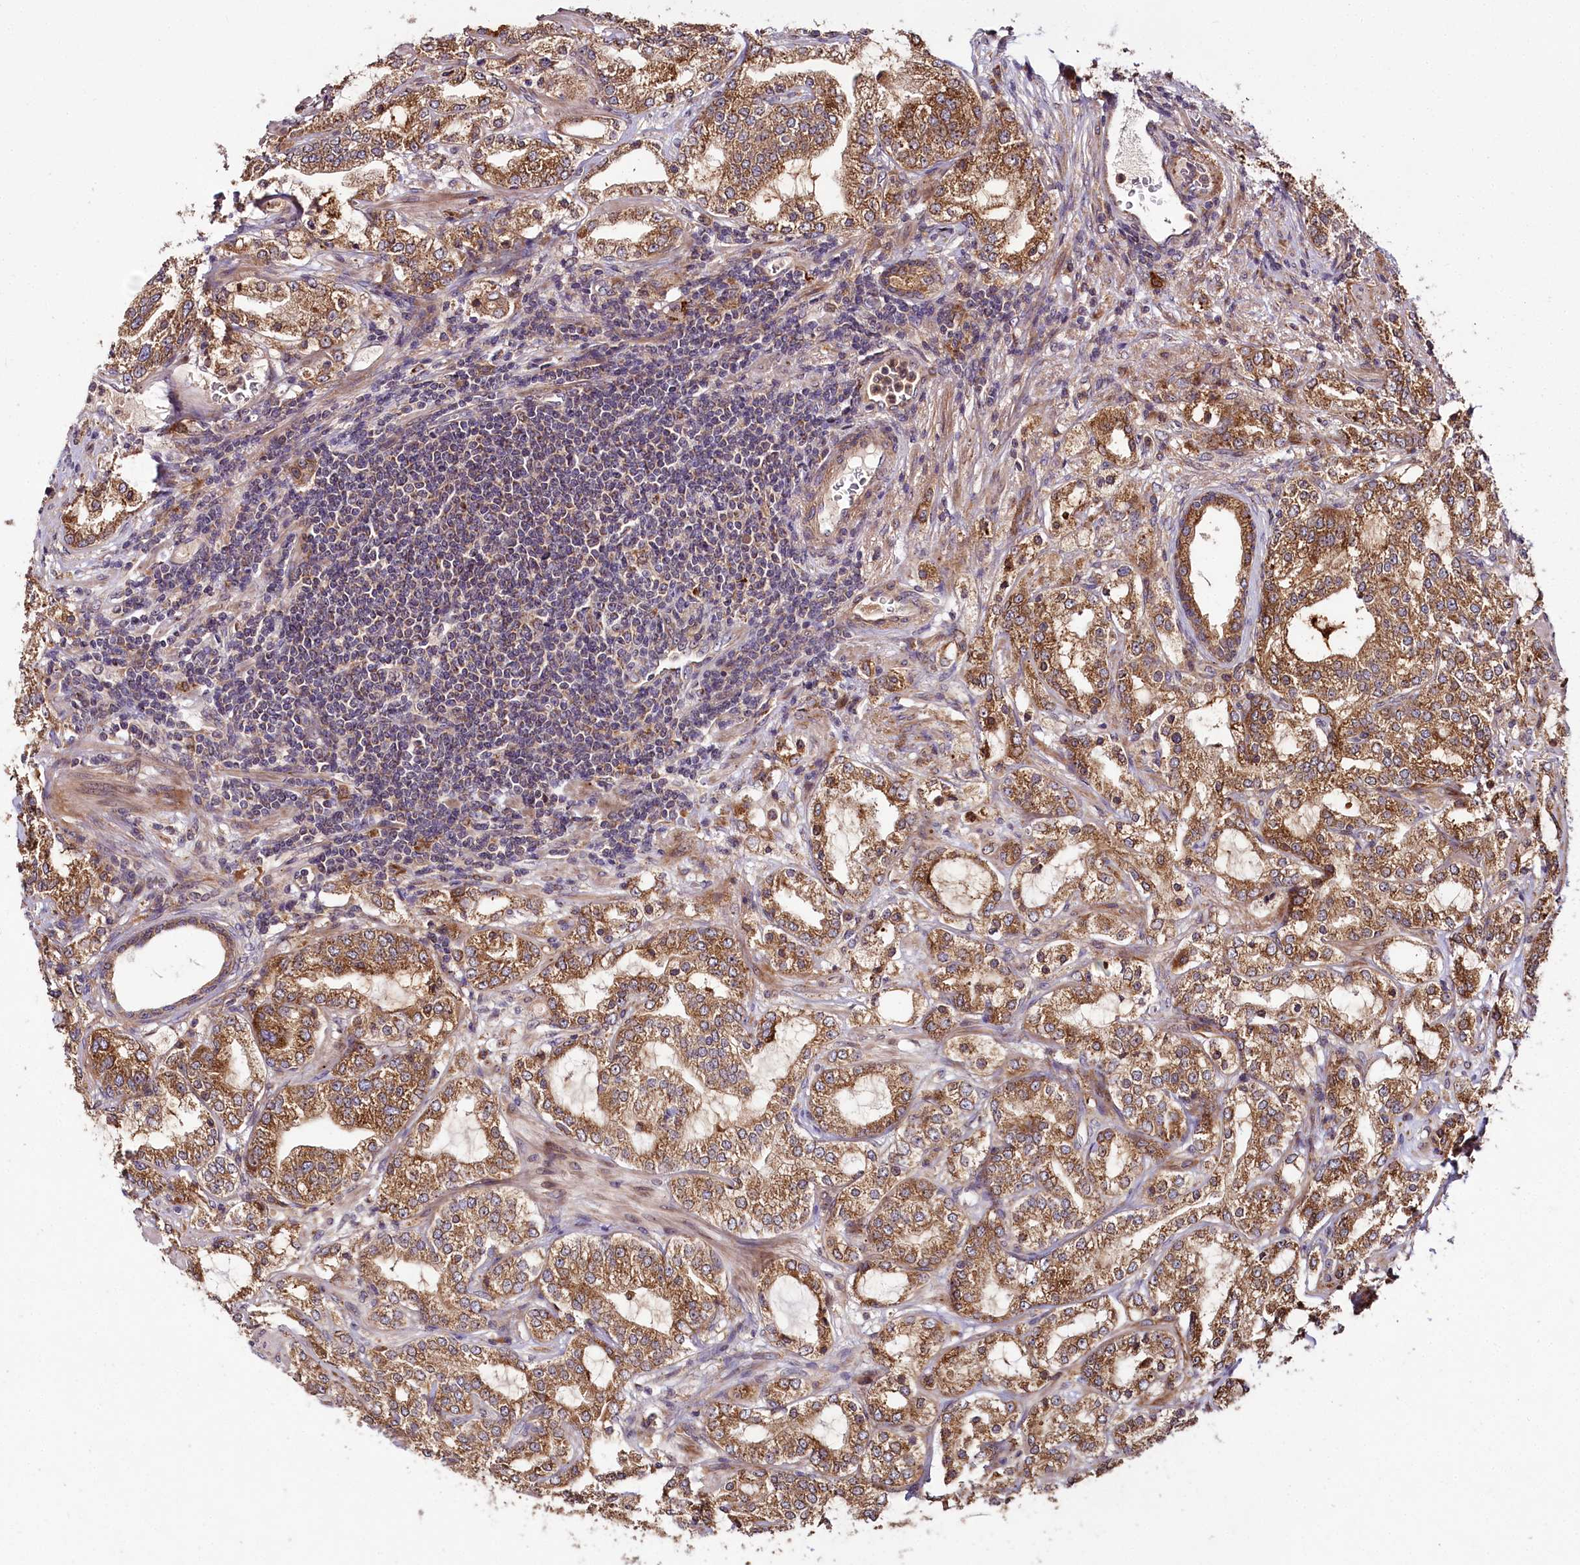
{"staining": {"intensity": "moderate", "quantity": ">75%", "location": "cytoplasmic/membranous"}, "tissue": "prostate cancer", "cell_type": "Tumor cells", "image_type": "cancer", "snomed": [{"axis": "morphology", "description": "Adenocarcinoma, High grade"}, {"axis": "topography", "description": "Prostate"}], "caption": "Brown immunohistochemical staining in human prostate adenocarcinoma (high-grade) exhibits moderate cytoplasmic/membranous staining in about >75% of tumor cells.", "gene": "RAB7A", "patient": {"sex": "male", "age": 64}}